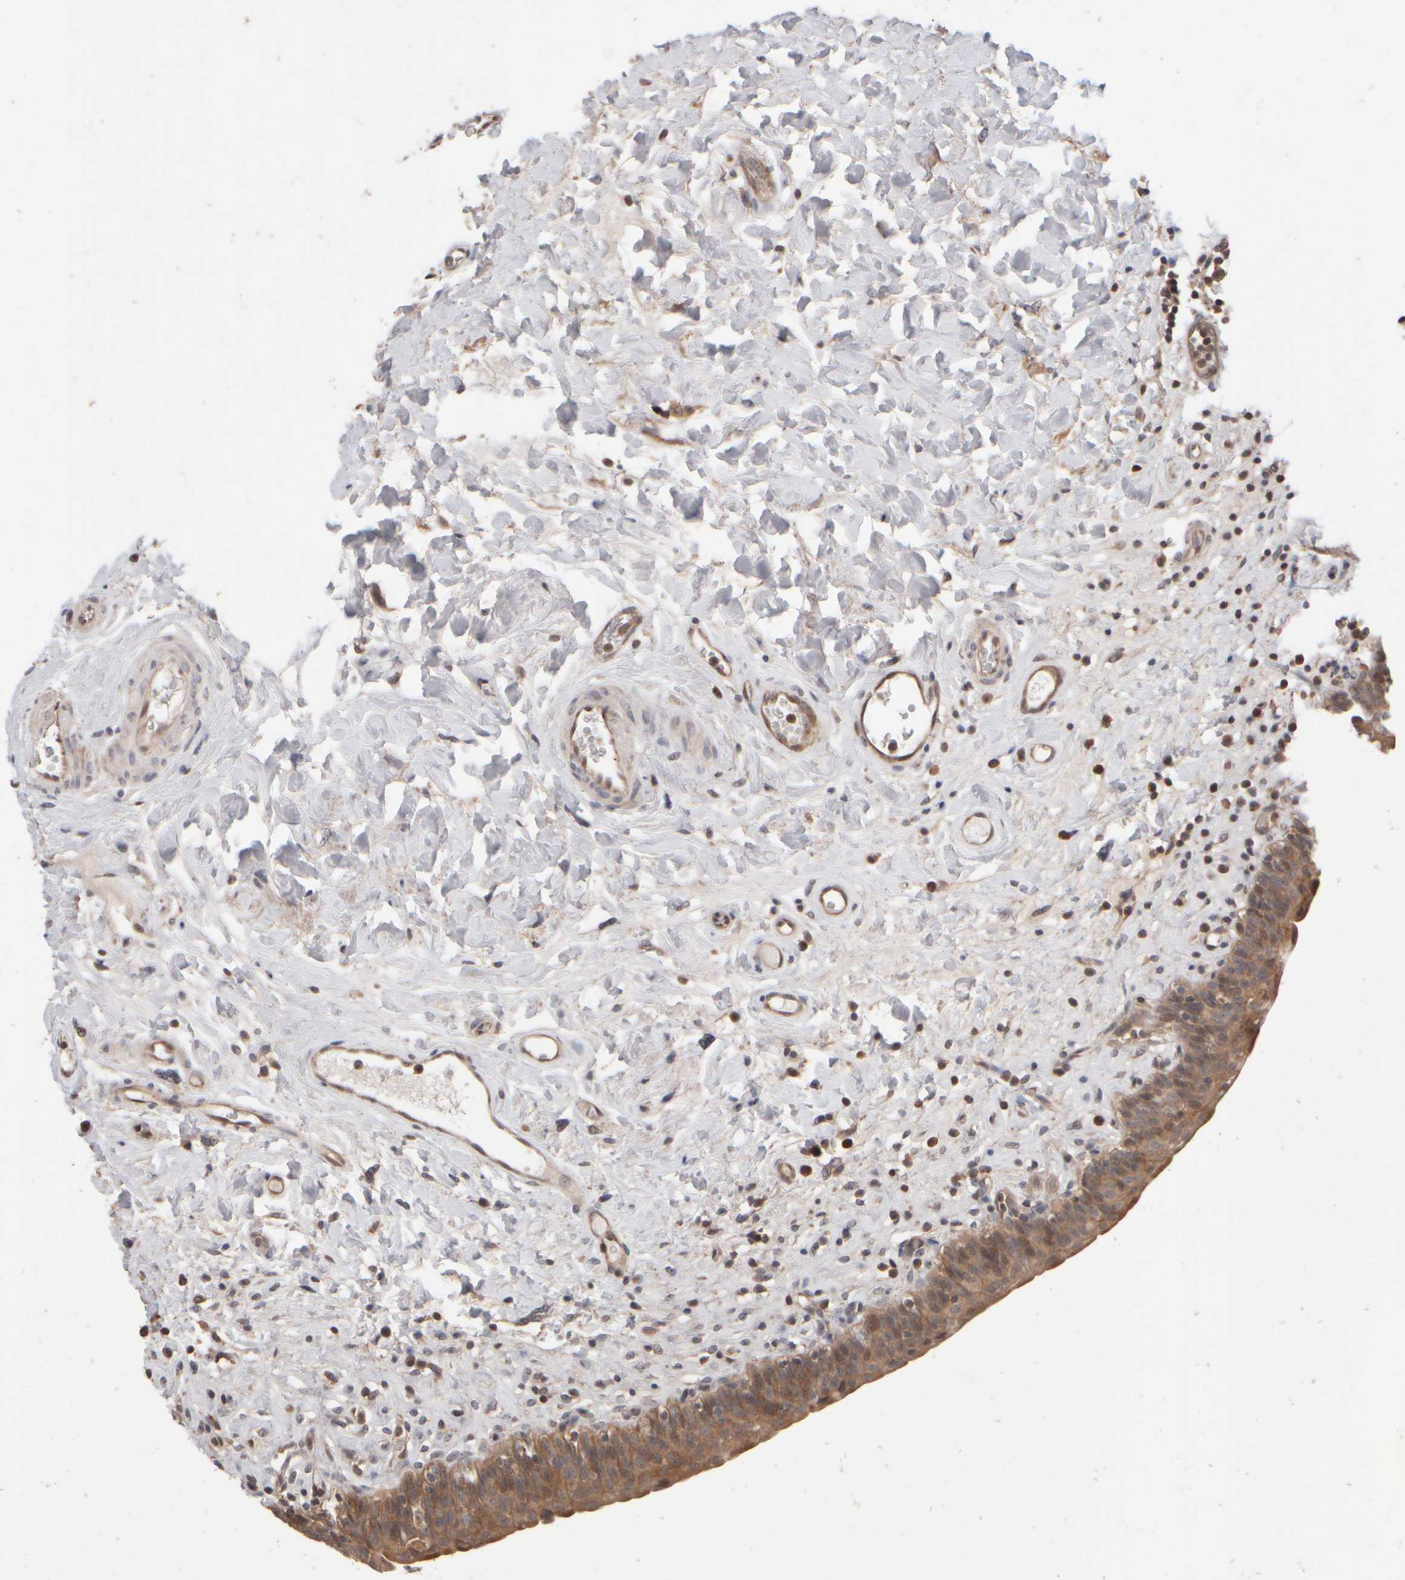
{"staining": {"intensity": "moderate", "quantity": ">75%", "location": "cytoplasmic/membranous"}, "tissue": "urinary bladder", "cell_type": "Urothelial cells", "image_type": "normal", "snomed": [{"axis": "morphology", "description": "Normal tissue, NOS"}, {"axis": "topography", "description": "Urinary bladder"}], "caption": "This is a photomicrograph of immunohistochemistry (IHC) staining of unremarkable urinary bladder, which shows moderate positivity in the cytoplasmic/membranous of urothelial cells.", "gene": "ABHD11", "patient": {"sex": "male", "age": 83}}